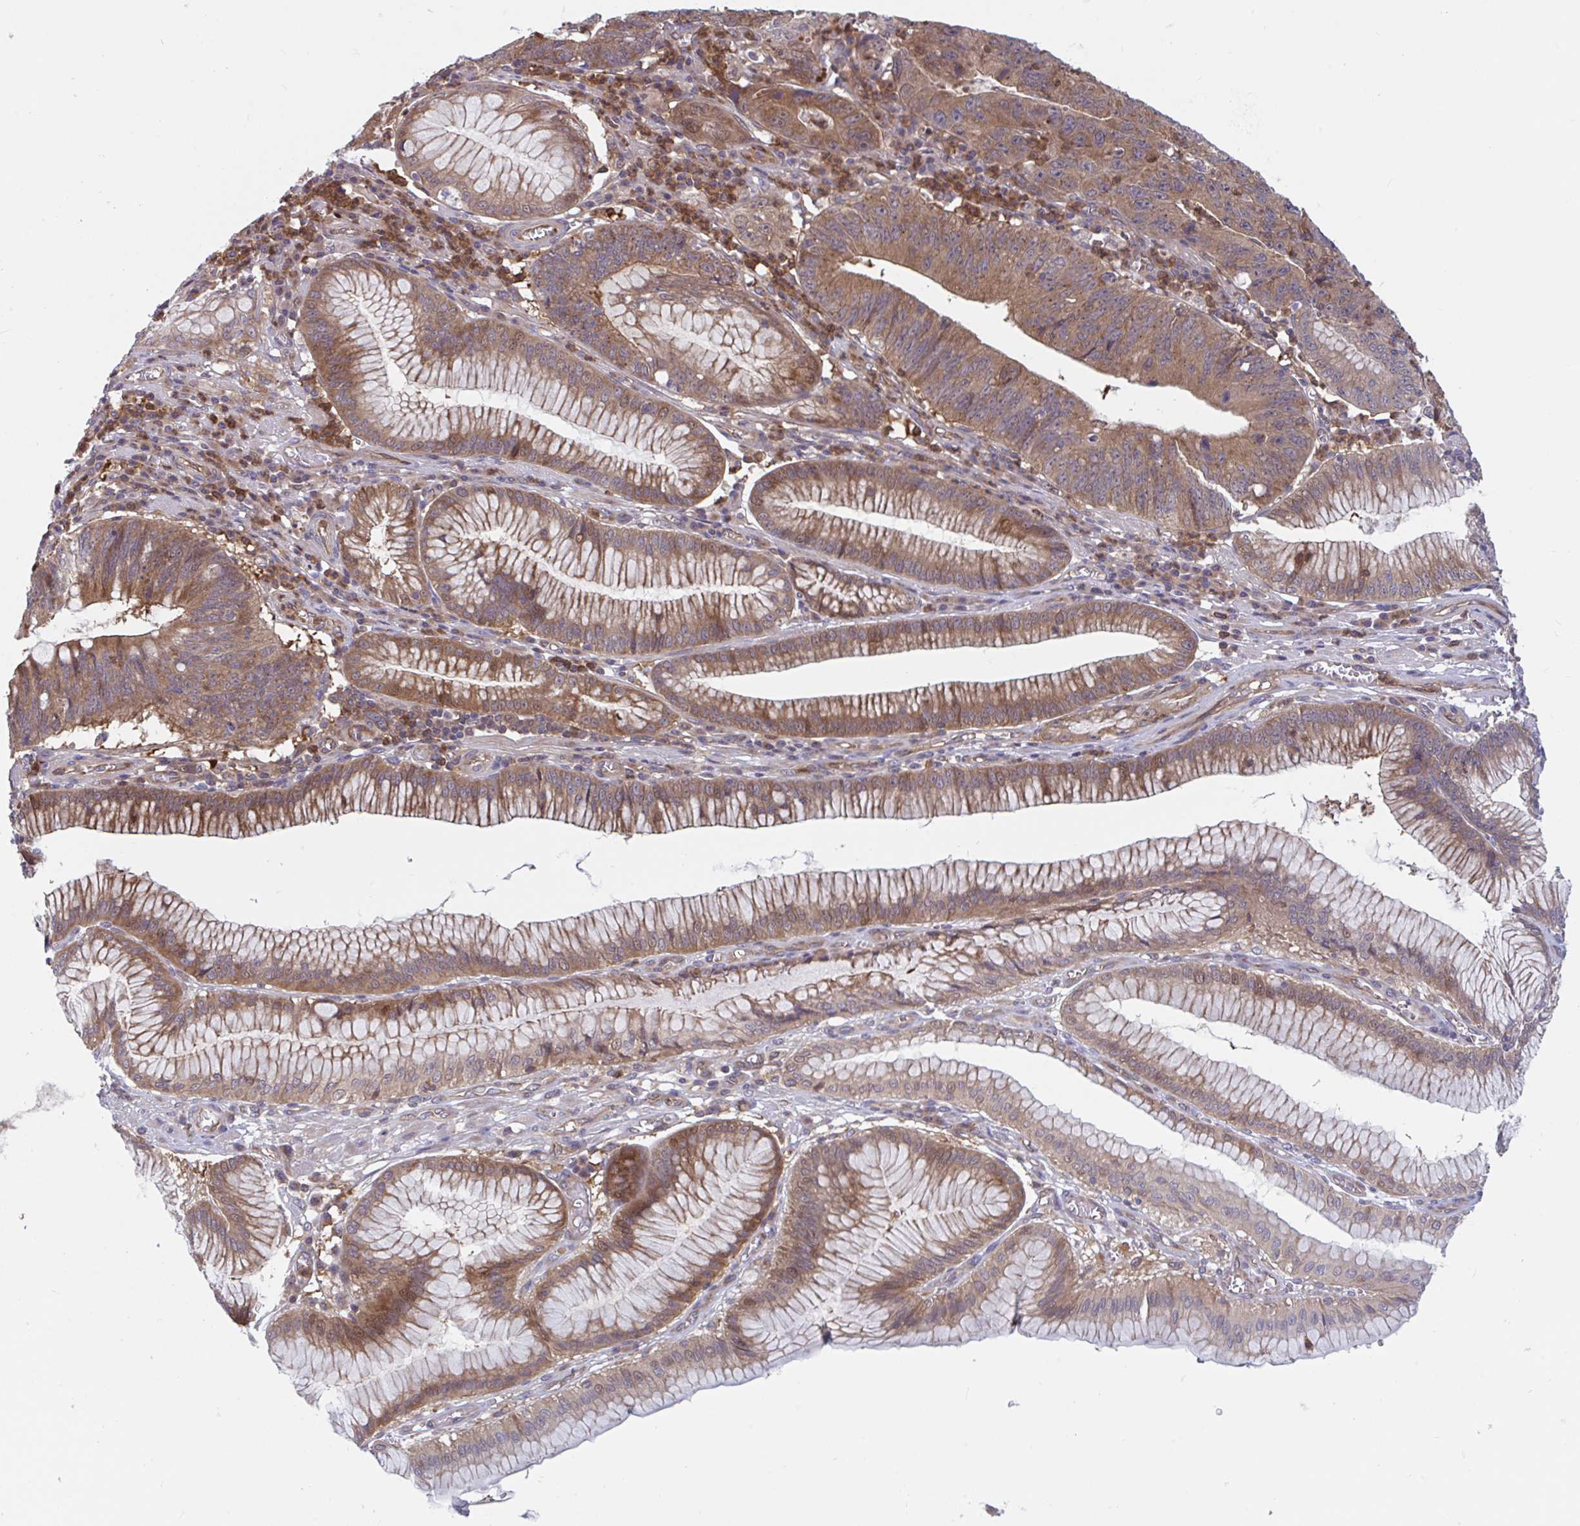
{"staining": {"intensity": "moderate", "quantity": ">75%", "location": "cytoplasmic/membranous"}, "tissue": "stomach cancer", "cell_type": "Tumor cells", "image_type": "cancer", "snomed": [{"axis": "morphology", "description": "Adenocarcinoma, NOS"}, {"axis": "topography", "description": "Stomach"}], "caption": "Immunohistochemical staining of stomach cancer shows medium levels of moderate cytoplasmic/membranous expression in approximately >75% of tumor cells. Nuclei are stained in blue.", "gene": "LMNTD2", "patient": {"sex": "male", "age": 59}}